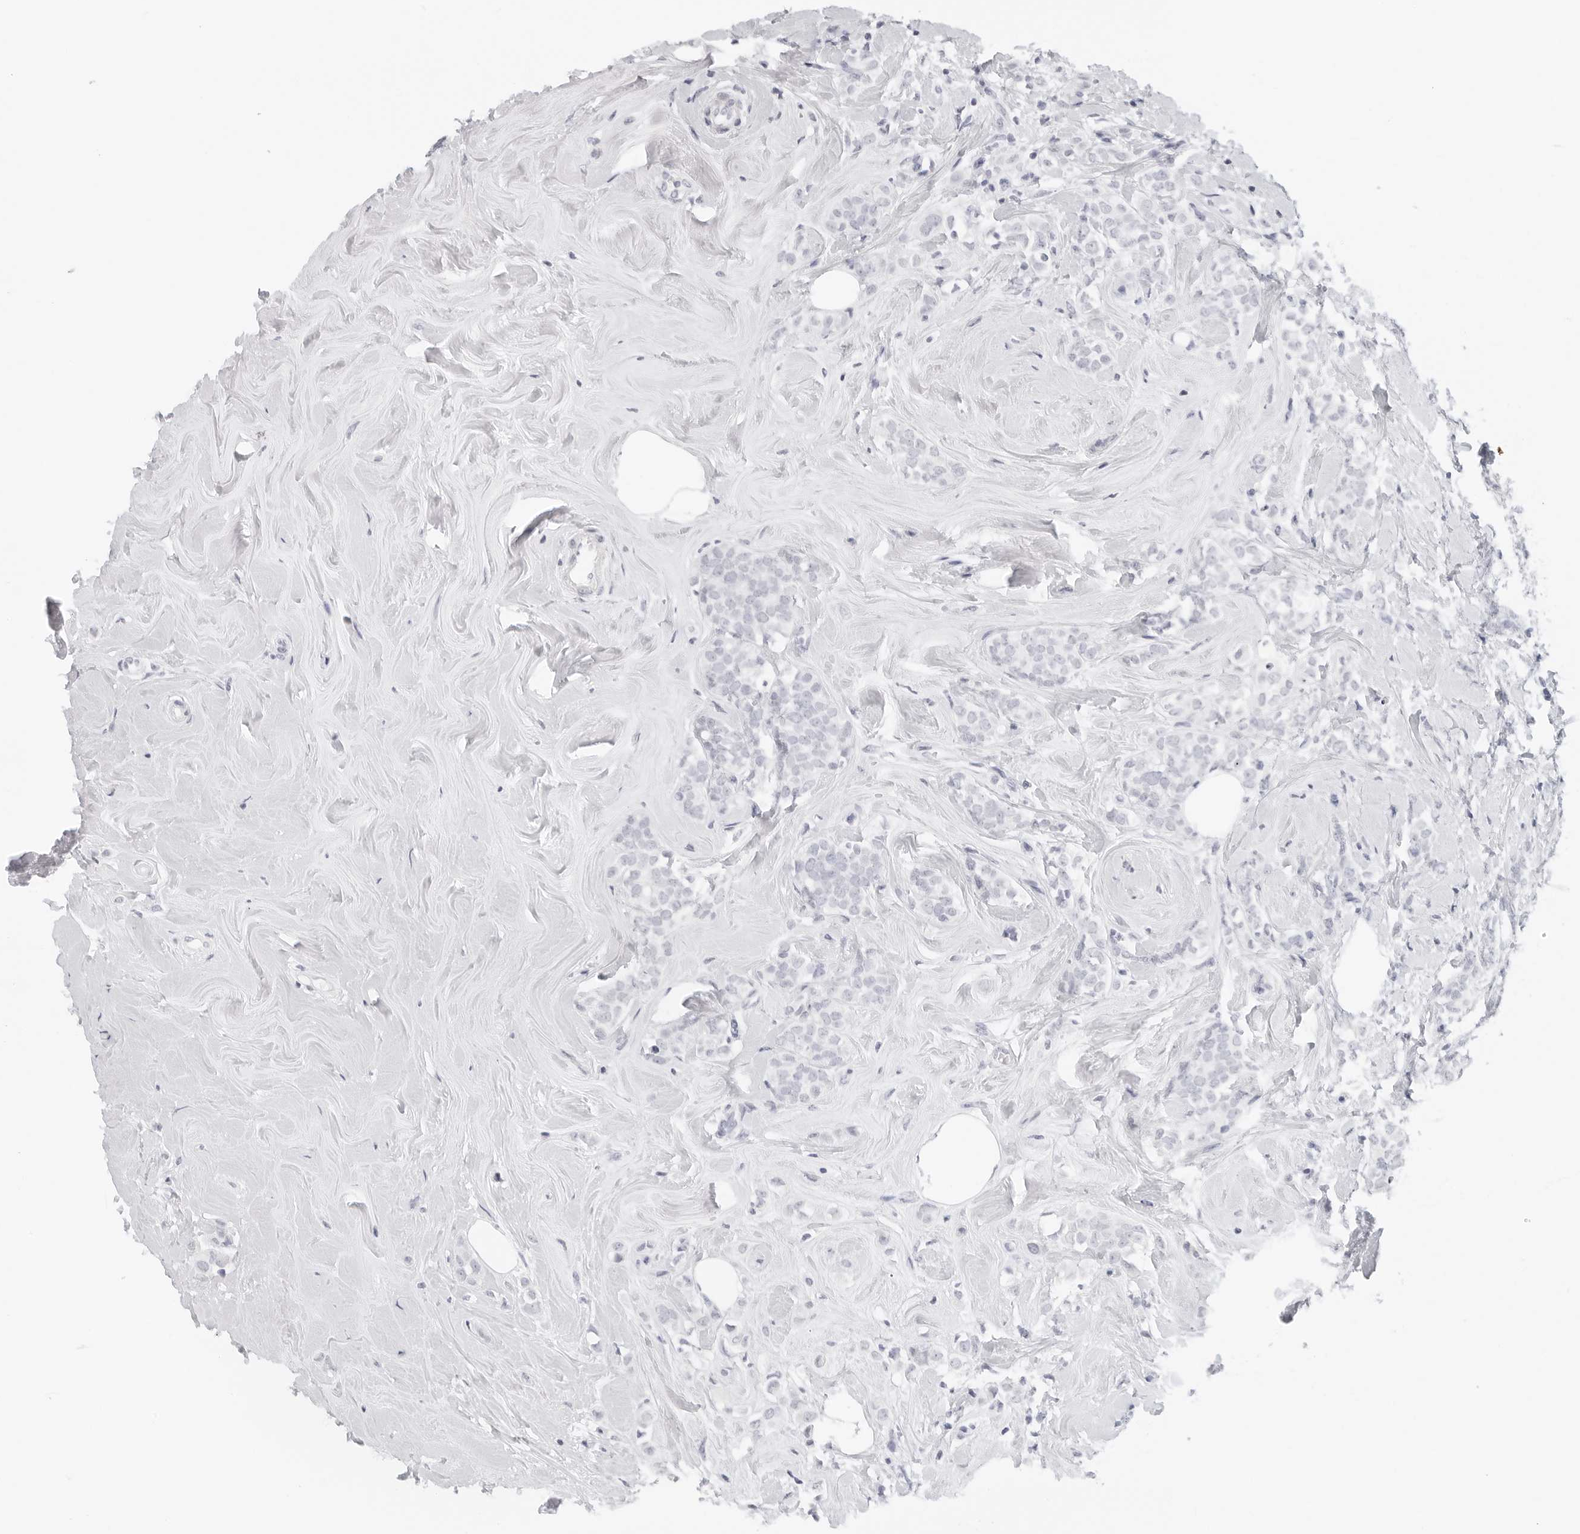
{"staining": {"intensity": "negative", "quantity": "none", "location": "none"}, "tissue": "breast cancer", "cell_type": "Tumor cells", "image_type": "cancer", "snomed": [{"axis": "morphology", "description": "Lobular carcinoma"}, {"axis": "topography", "description": "Breast"}], "caption": "Breast lobular carcinoma was stained to show a protein in brown. There is no significant expression in tumor cells. (Immunohistochemistry, brightfield microscopy, high magnification).", "gene": "AGMAT", "patient": {"sex": "female", "age": 47}}